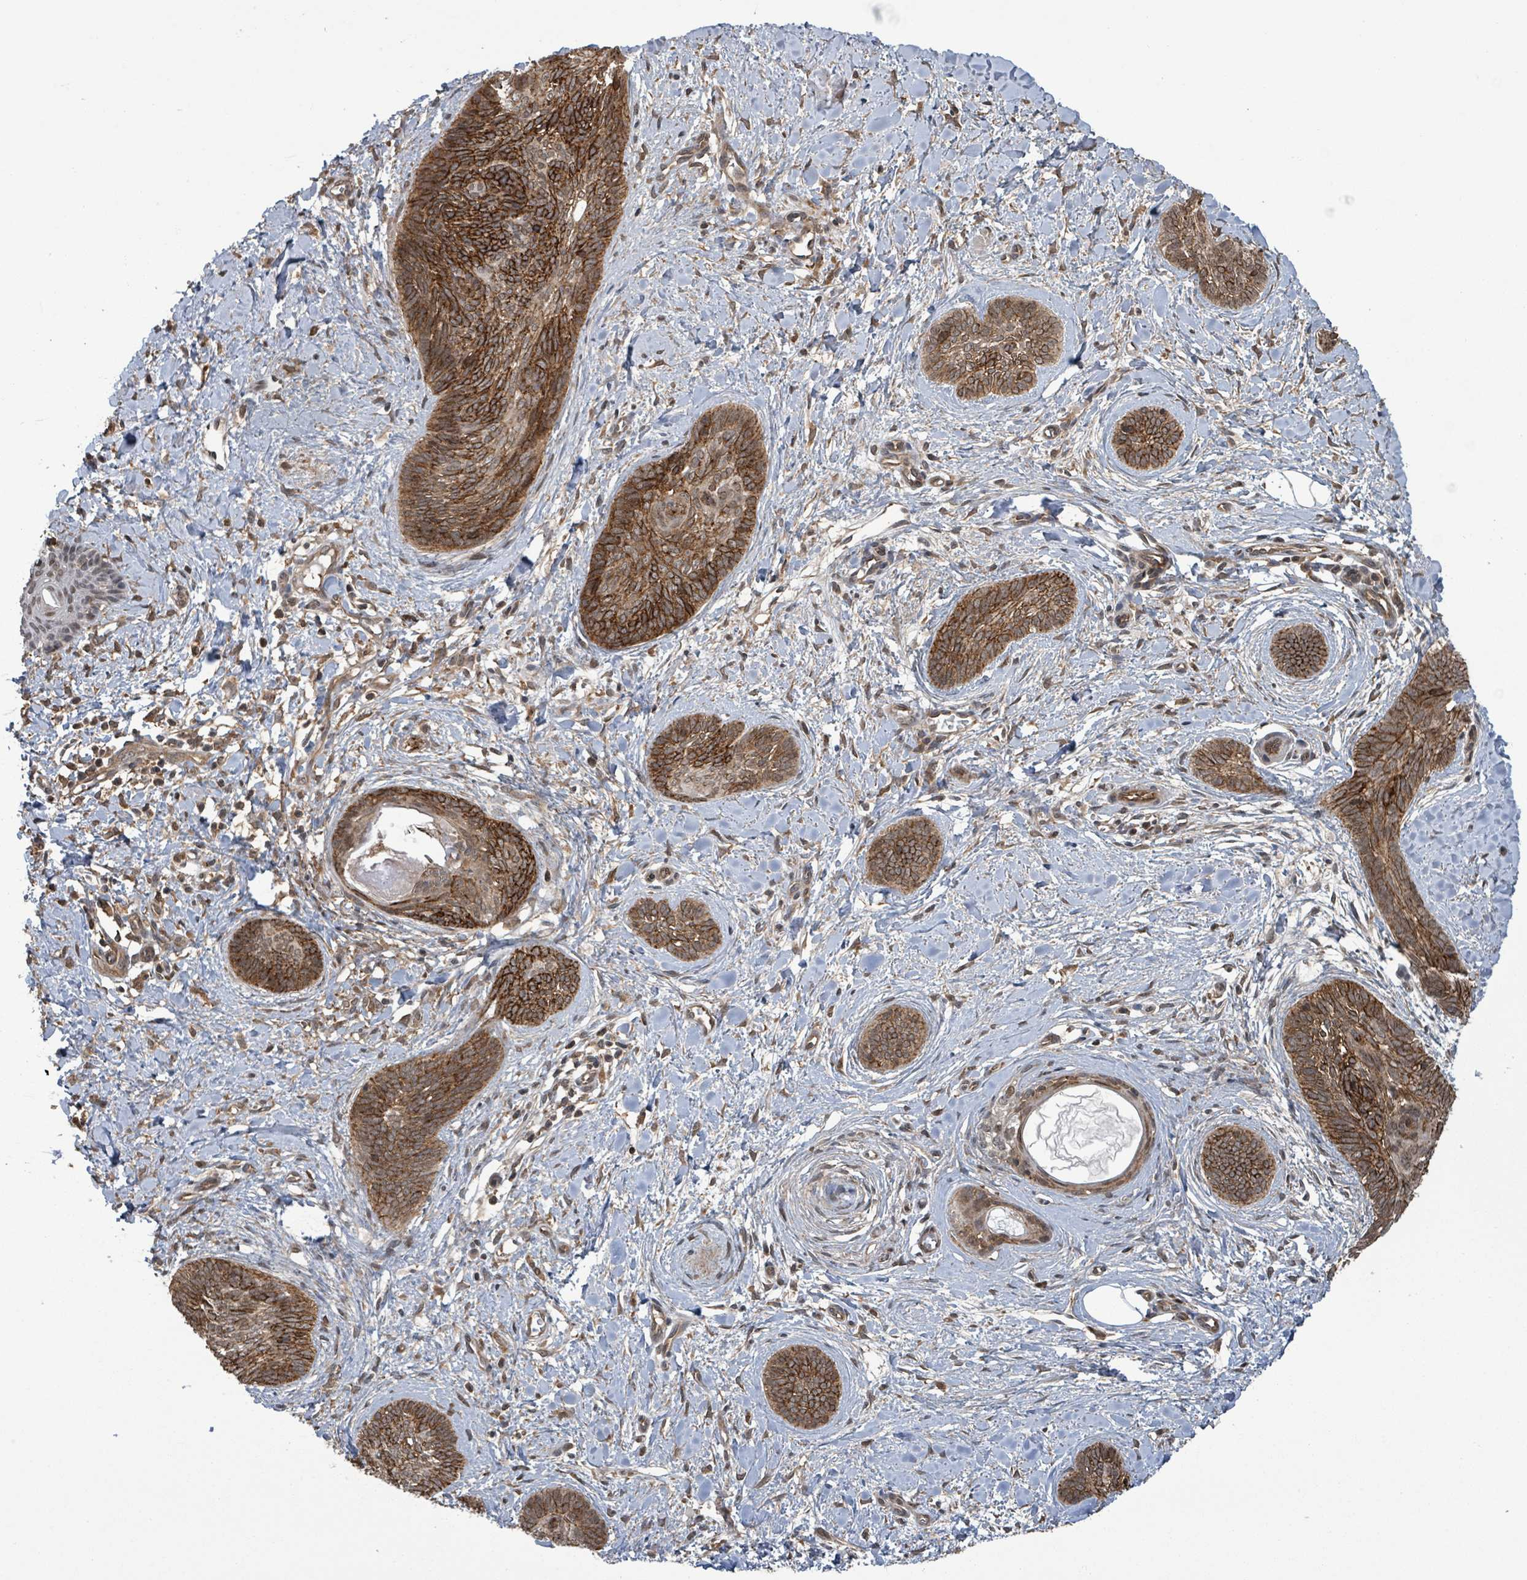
{"staining": {"intensity": "strong", "quantity": ">75%", "location": "cytoplasmic/membranous"}, "tissue": "skin cancer", "cell_type": "Tumor cells", "image_type": "cancer", "snomed": [{"axis": "morphology", "description": "Basal cell carcinoma"}, {"axis": "topography", "description": "Skin"}], "caption": "Immunohistochemical staining of skin cancer (basal cell carcinoma) exhibits high levels of strong cytoplasmic/membranous expression in about >75% of tumor cells.", "gene": "KLC1", "patient": {"sex": "female", "age": 81}}